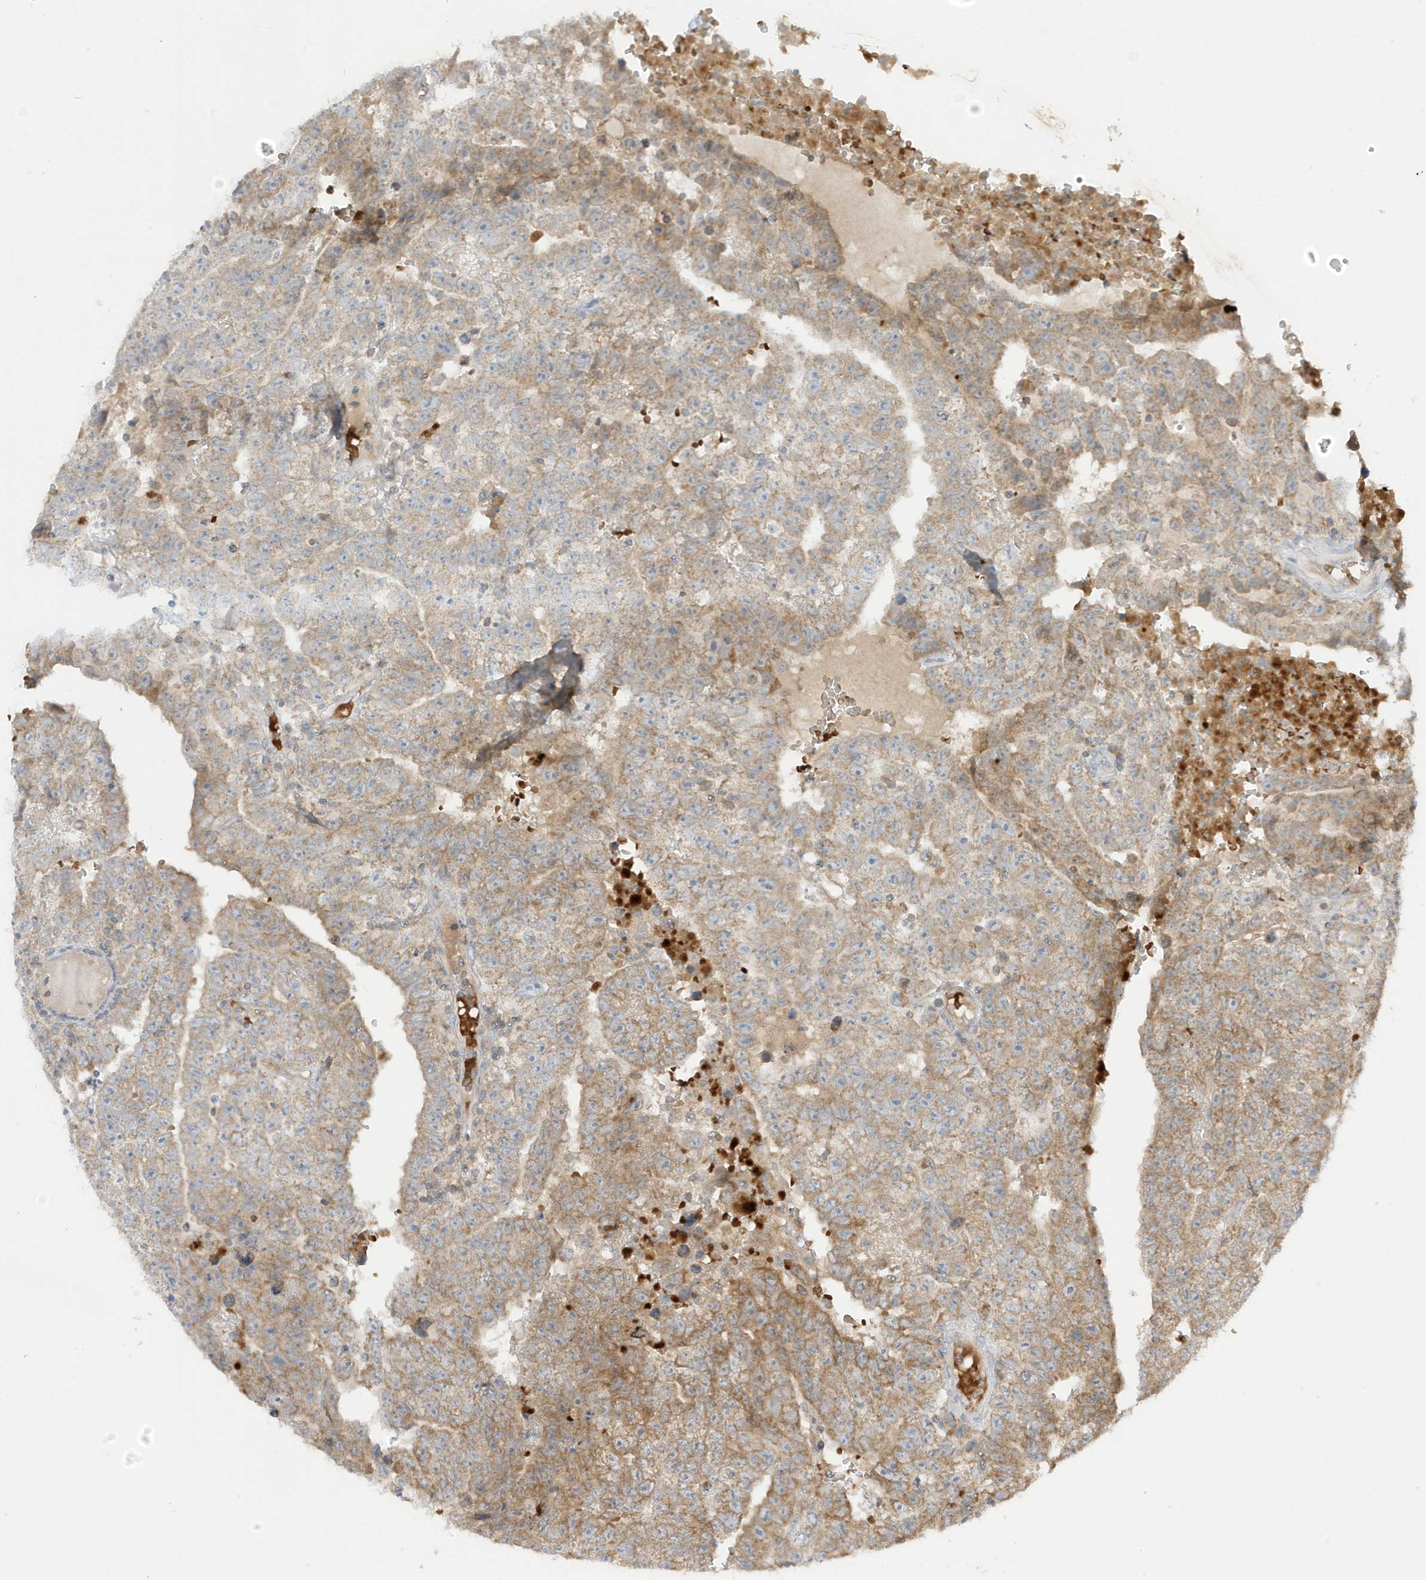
{"staining": {"intensity": "moderate", "quantity": "25%-75%", "location": "cytoplasmic/membranous"}, "tissue": "testis cancer", "cell_type": "Tumor cells", "image_type": "cancer", "snomed": [{"axis": "morphology", "description": "Carcinoma, Embryonal, NOS"}, {"axis": "topography", "description": "Testis"}], "caption": "This photomicrograph displays IHC staining of human embryonal carcinoma (testis), with medium moderate cytoplasmic/membranous positivity in about 25%-75% of tumor cells.", "gene": "NPPC", "patient": {"sex": "male", "age": 25}}